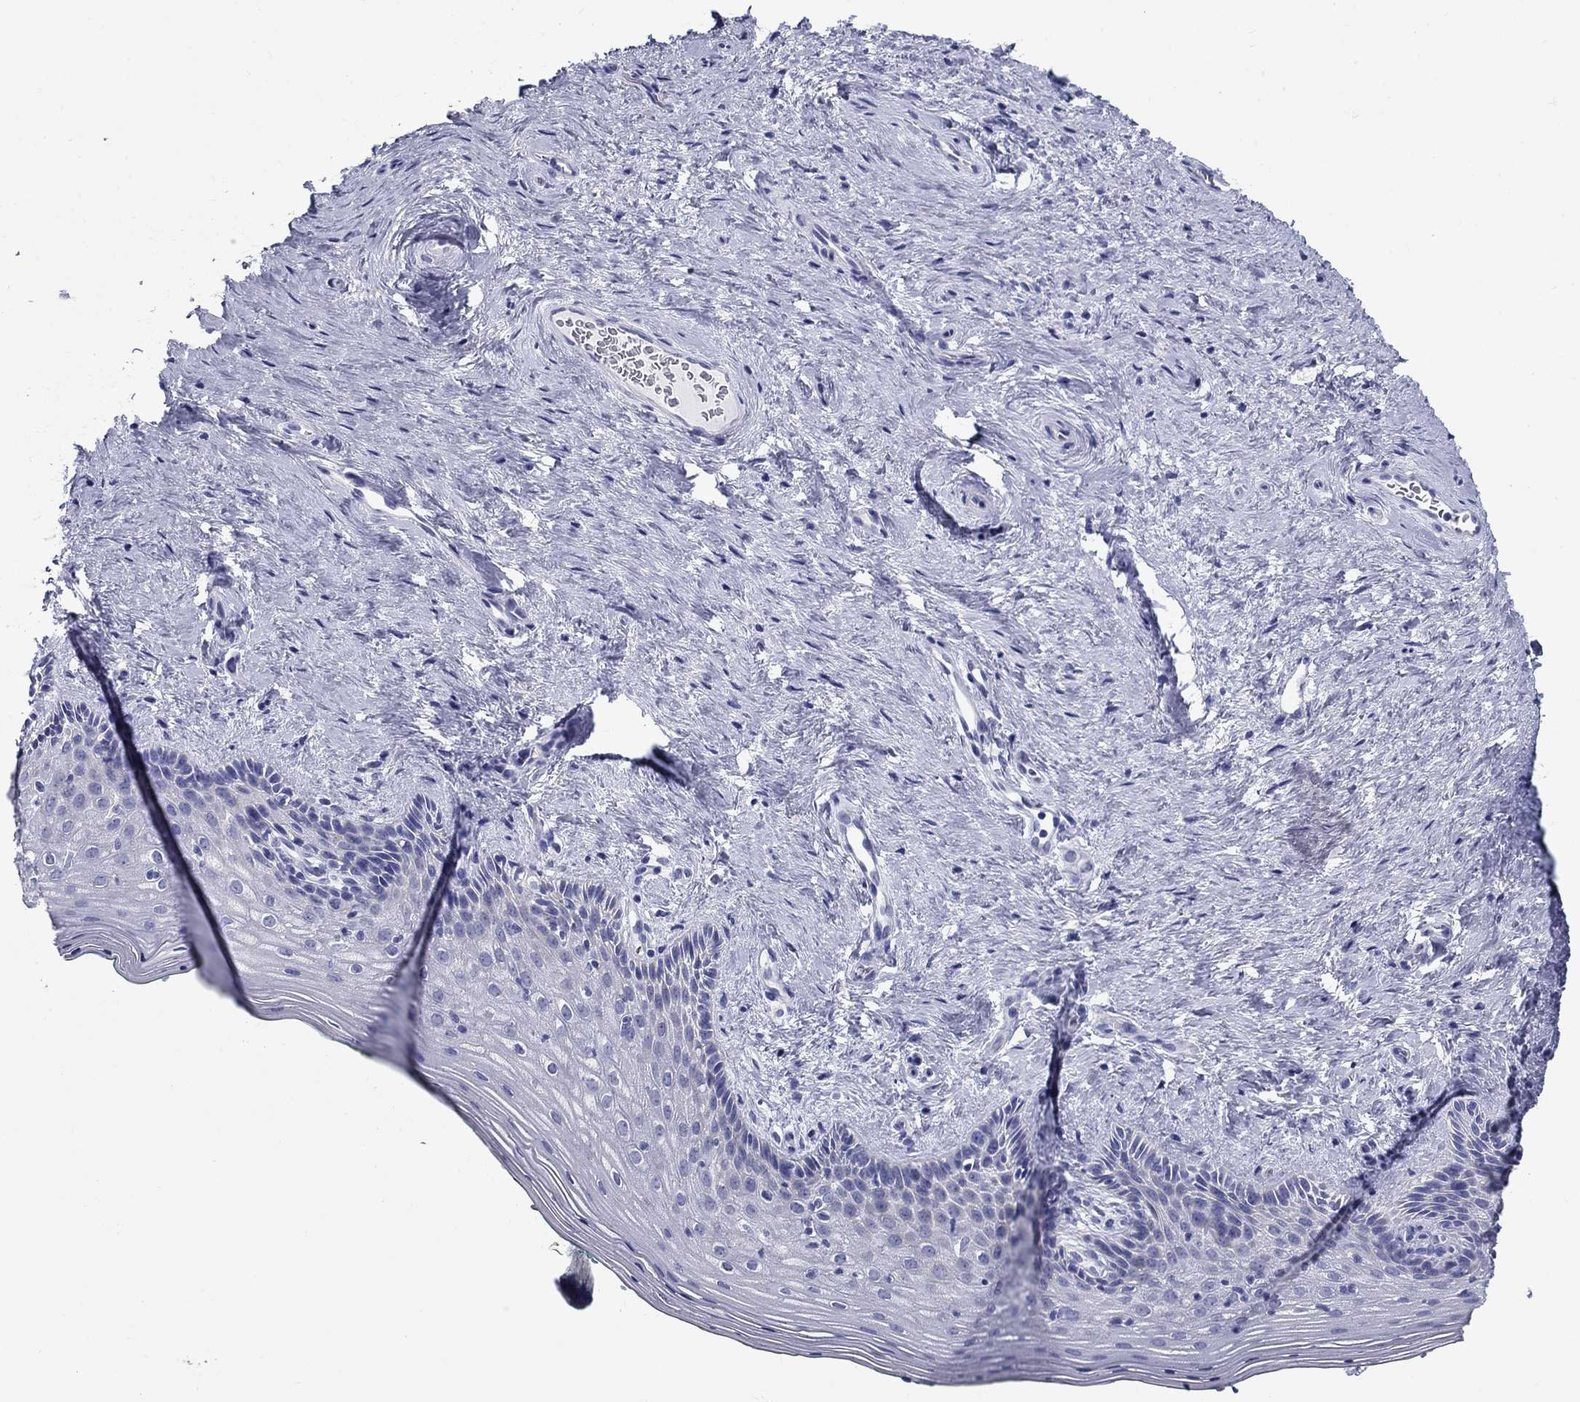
{"staining": {"intensity": "negative", "quantity": "none", "location": "none"}, "tissue": "vagina", "cell_type": "Squamous epithelial cells", "image_type": "normal", "snomed": [{"axis": "morphology", "description": "Normal tissue, NOS"}, {"axis": "topography", "description": "Vagina"}], "caption": "High power microscopy image of an IHC image of benign vagina, revealing no significant expression in squamous epithelial cells. (Brightfield microscopy of DAB immunohistochemistry (IHC) at high magnification).", "gene": "UPB1", "patient": {"sex": "female", "age": 45}}